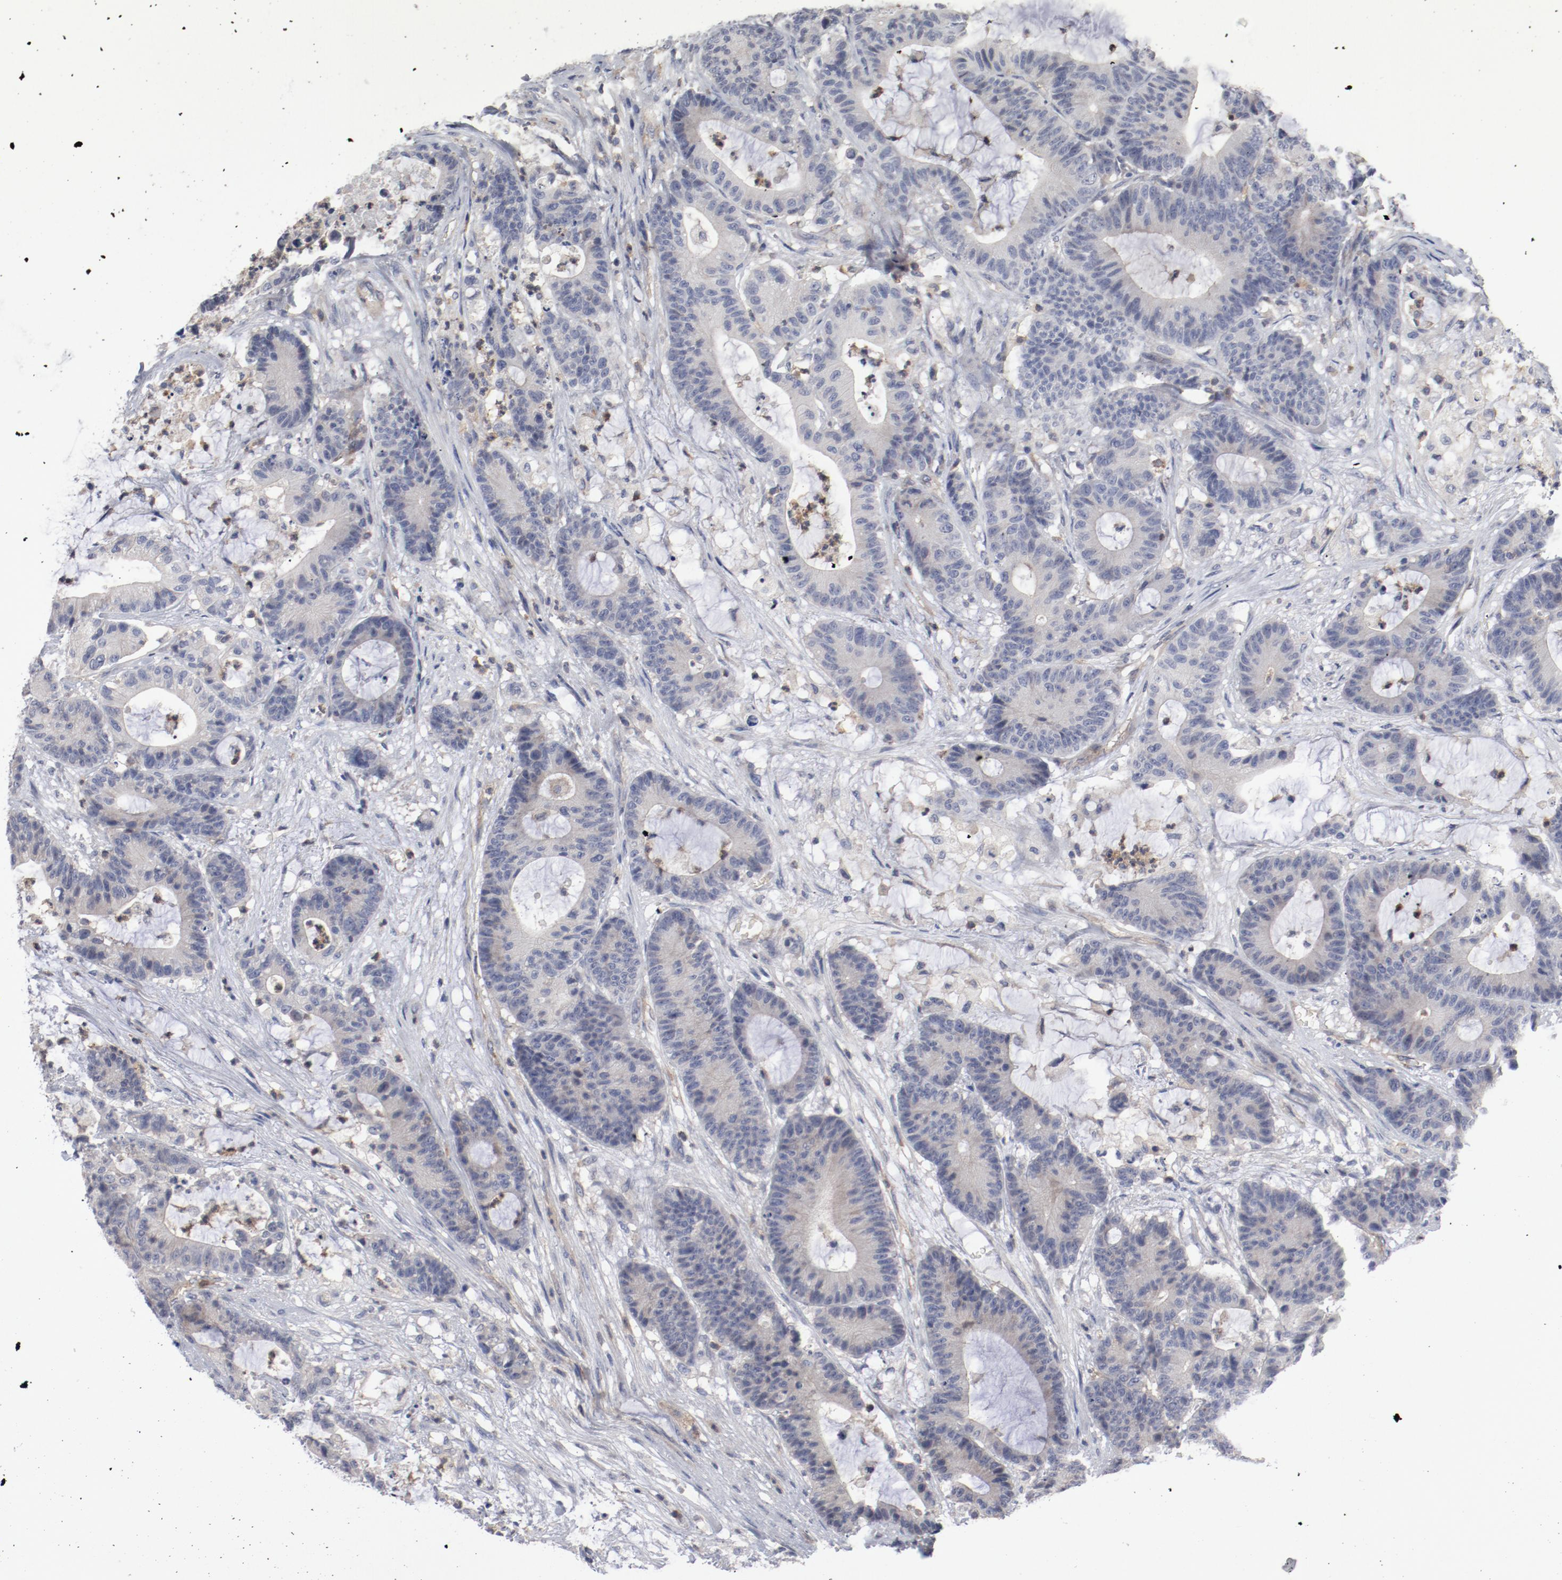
{"staining": {"intensity": "negative", "quantity": "none", "location": "none"}, "tissue": "colorectal cancer", "cell_type": "Tumor cells", "image_type": "cancer", "snomed": [{"axis": "morphology", "description": "Adenocarcinoma, NOS"}, {"axis": "topography", "description": "Colon"}], "caption": "Human colorectal cancer stained for a protein using immunohistochemistry (IHC) shows no positivity in tumor cells.", "gene": "CBL", "patient": {"sex": "female", "age": 84}}